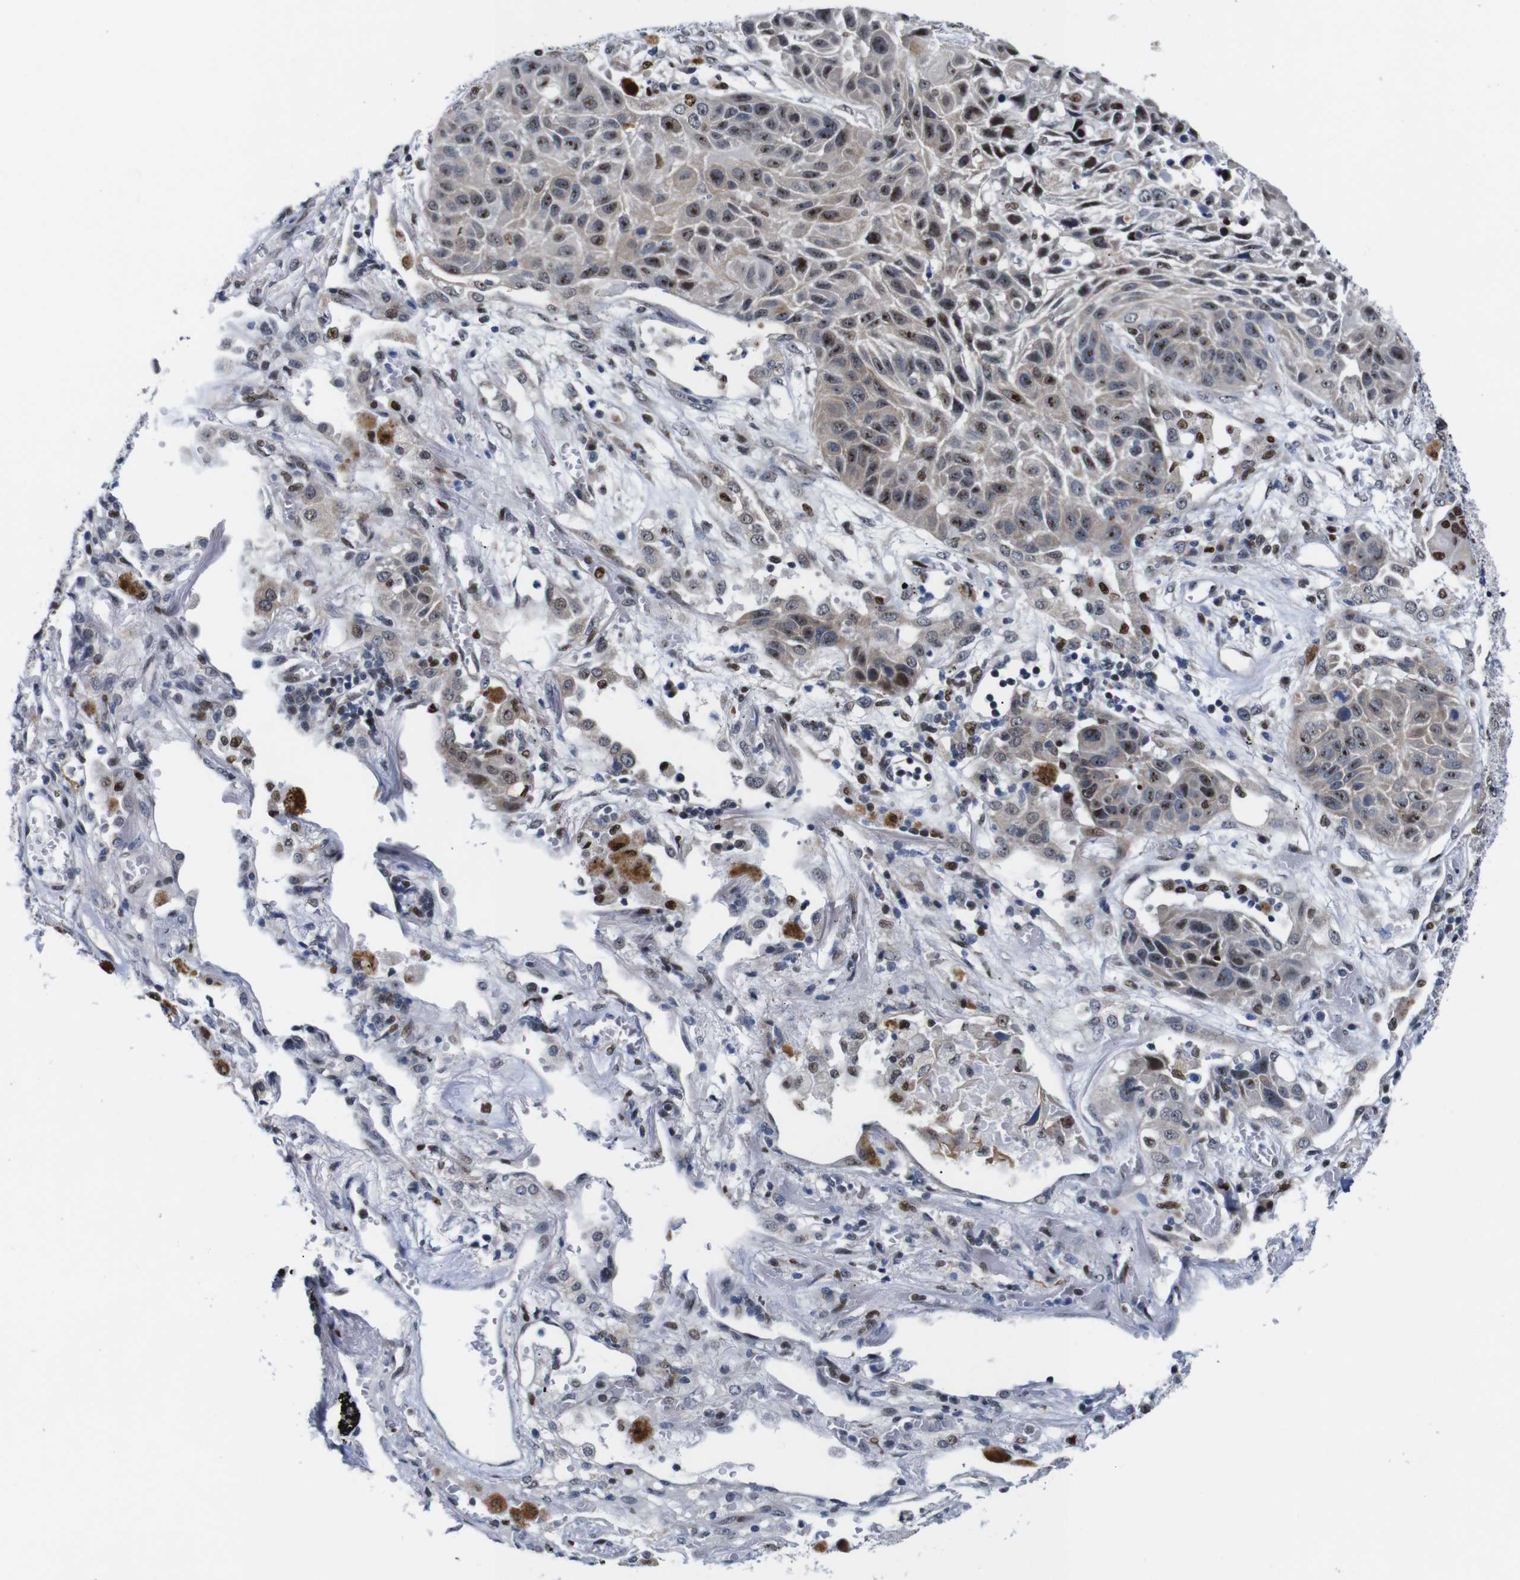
{"staining": {"intensity": "moderate", "quantity": ">75%", "location": "cytoplasmic/membranous,nuclear"}, "tissue": "lung cancer", "cell_type": "Tumor cells", "image_type": "cancer", "snomed": [{"axis": "morphology", "description": "Squamous cell carcinoma, NOS"}, {"axis": "topography", "description": "Lung"}], "caption": "Lung cancer tissue demonstrates moderate cytoplasmic/membranous and nuclear positivity in approximately >75% of tumor cells", "gene": "GATA6", "patient": {"sex": "male", "age": 57}}